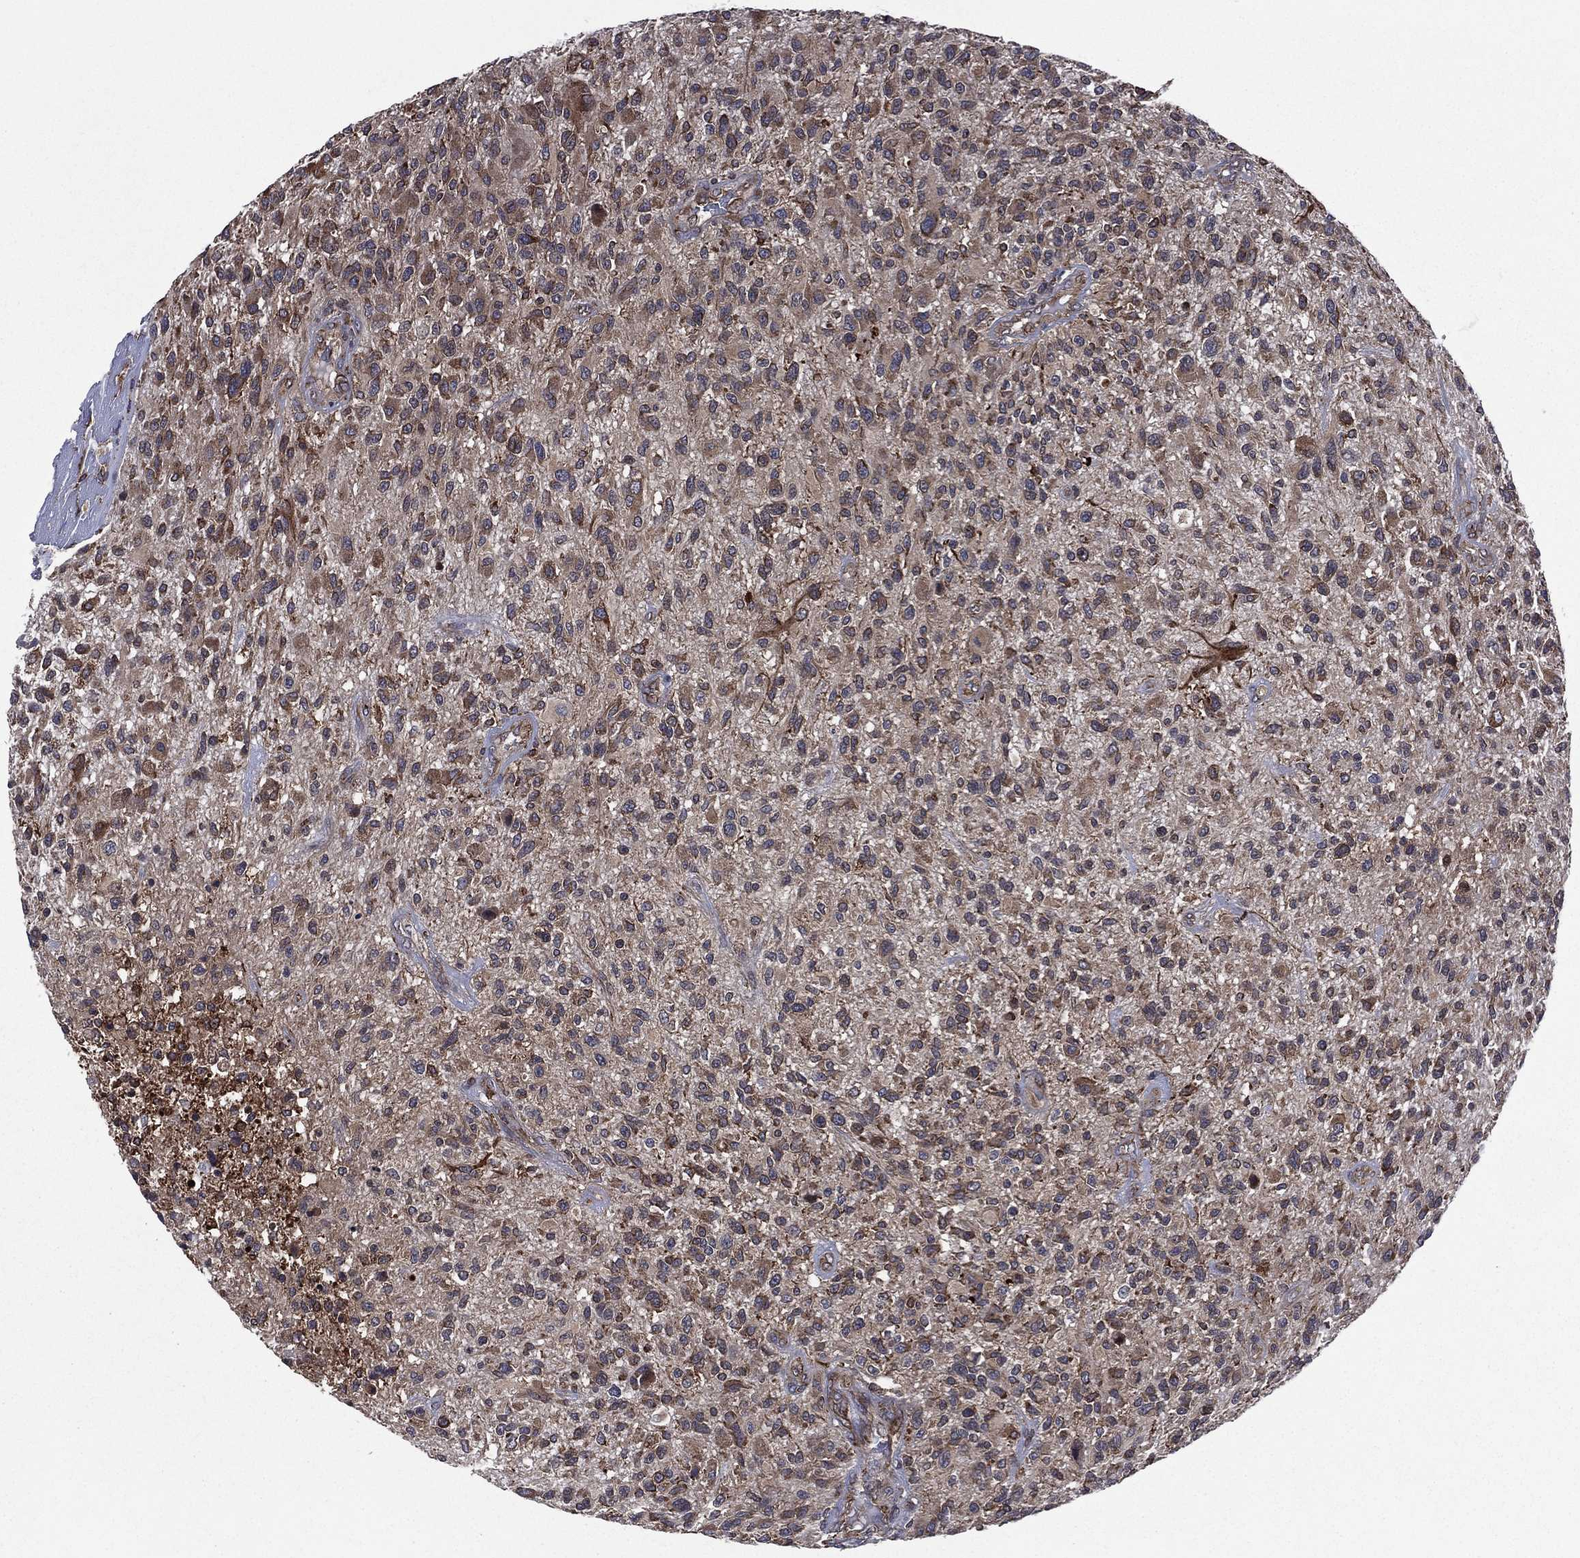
{"staining": {"intensity": "weak", "quantity": "25%-75%", "location": "cytoplasmic/membranous"}, "tissue": "glioma", "cell_type": "Tumor cells", "image_type": "cancer", "snomed": [{"axis": "morphology", "description": "Glioma, malignant, High grade"}, {"axis": "topography", "description": "Brain"}], "caption": "Brown immunohistochemical staining in malignant high-grade glioma demonstrates weak cytoplasmic/membranous positivity in about 25%-75% of tumor cells.", "gene": "C2orf76", "patient": {"sex": "male", "age": 47}}